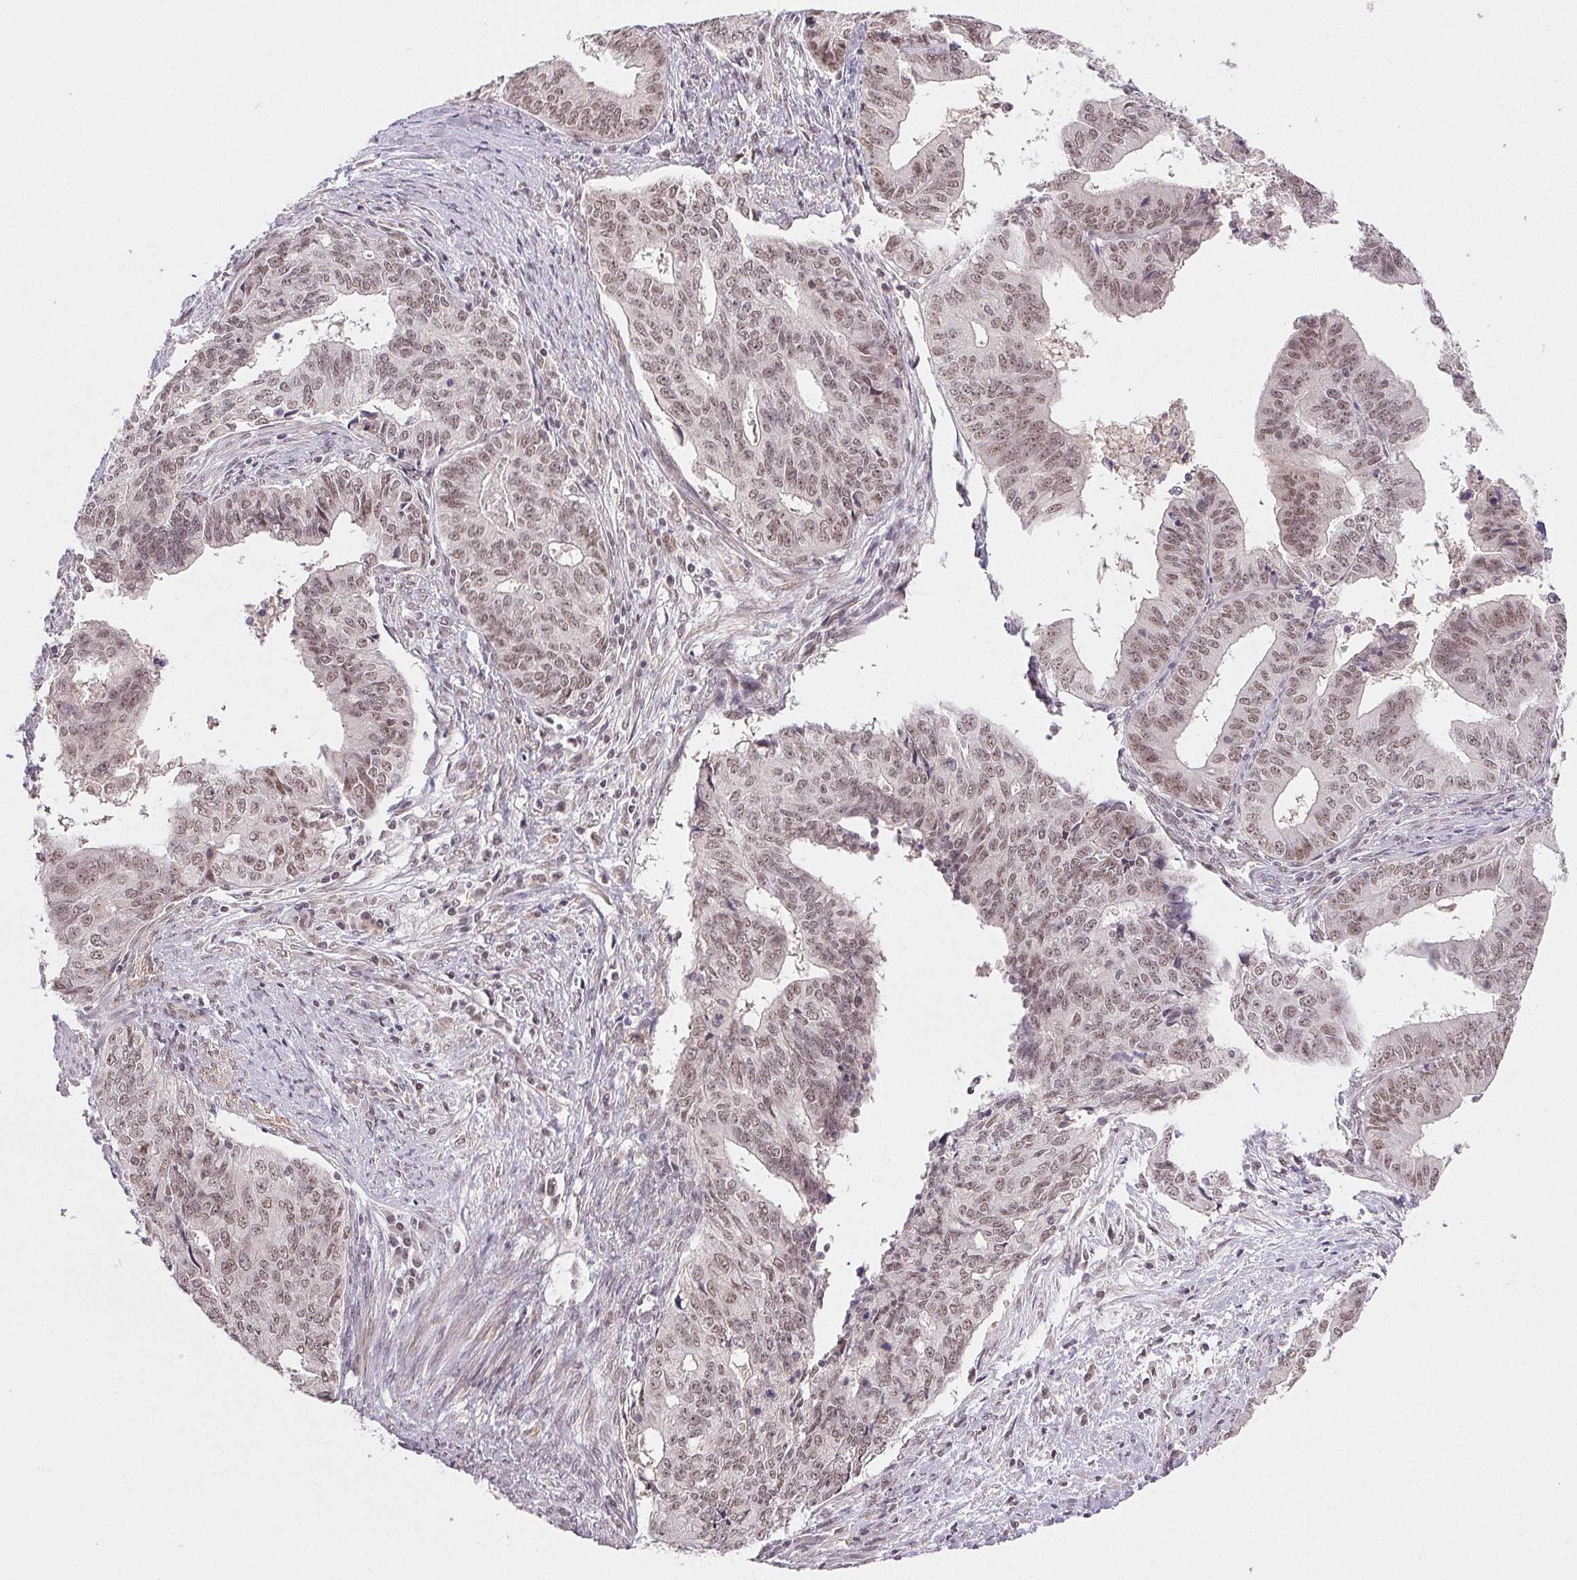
{"staining": {"intensity": "moderate", "quantity": ">75%", "location": "nuclear"}, "tissue": "endometrial cancer", "cell_type": "Tumor cells", "image_type": "cancer", "snomed": [{"axis": "morphology", "description": "Adenocarcinoma, NOS"}, {"axis": "topography", "description": "Endometrium"}], "caption": "A micrograph of human endometrial cancer (adenocarcinoma) stained for a protein demonstrates moderate nuclear brown staining in tumor cells. Ihc stains the protein in brown and the nuclei are stained blue.", "gene": "PRPF18", "patient": {"sex": "female", "age": 65}}